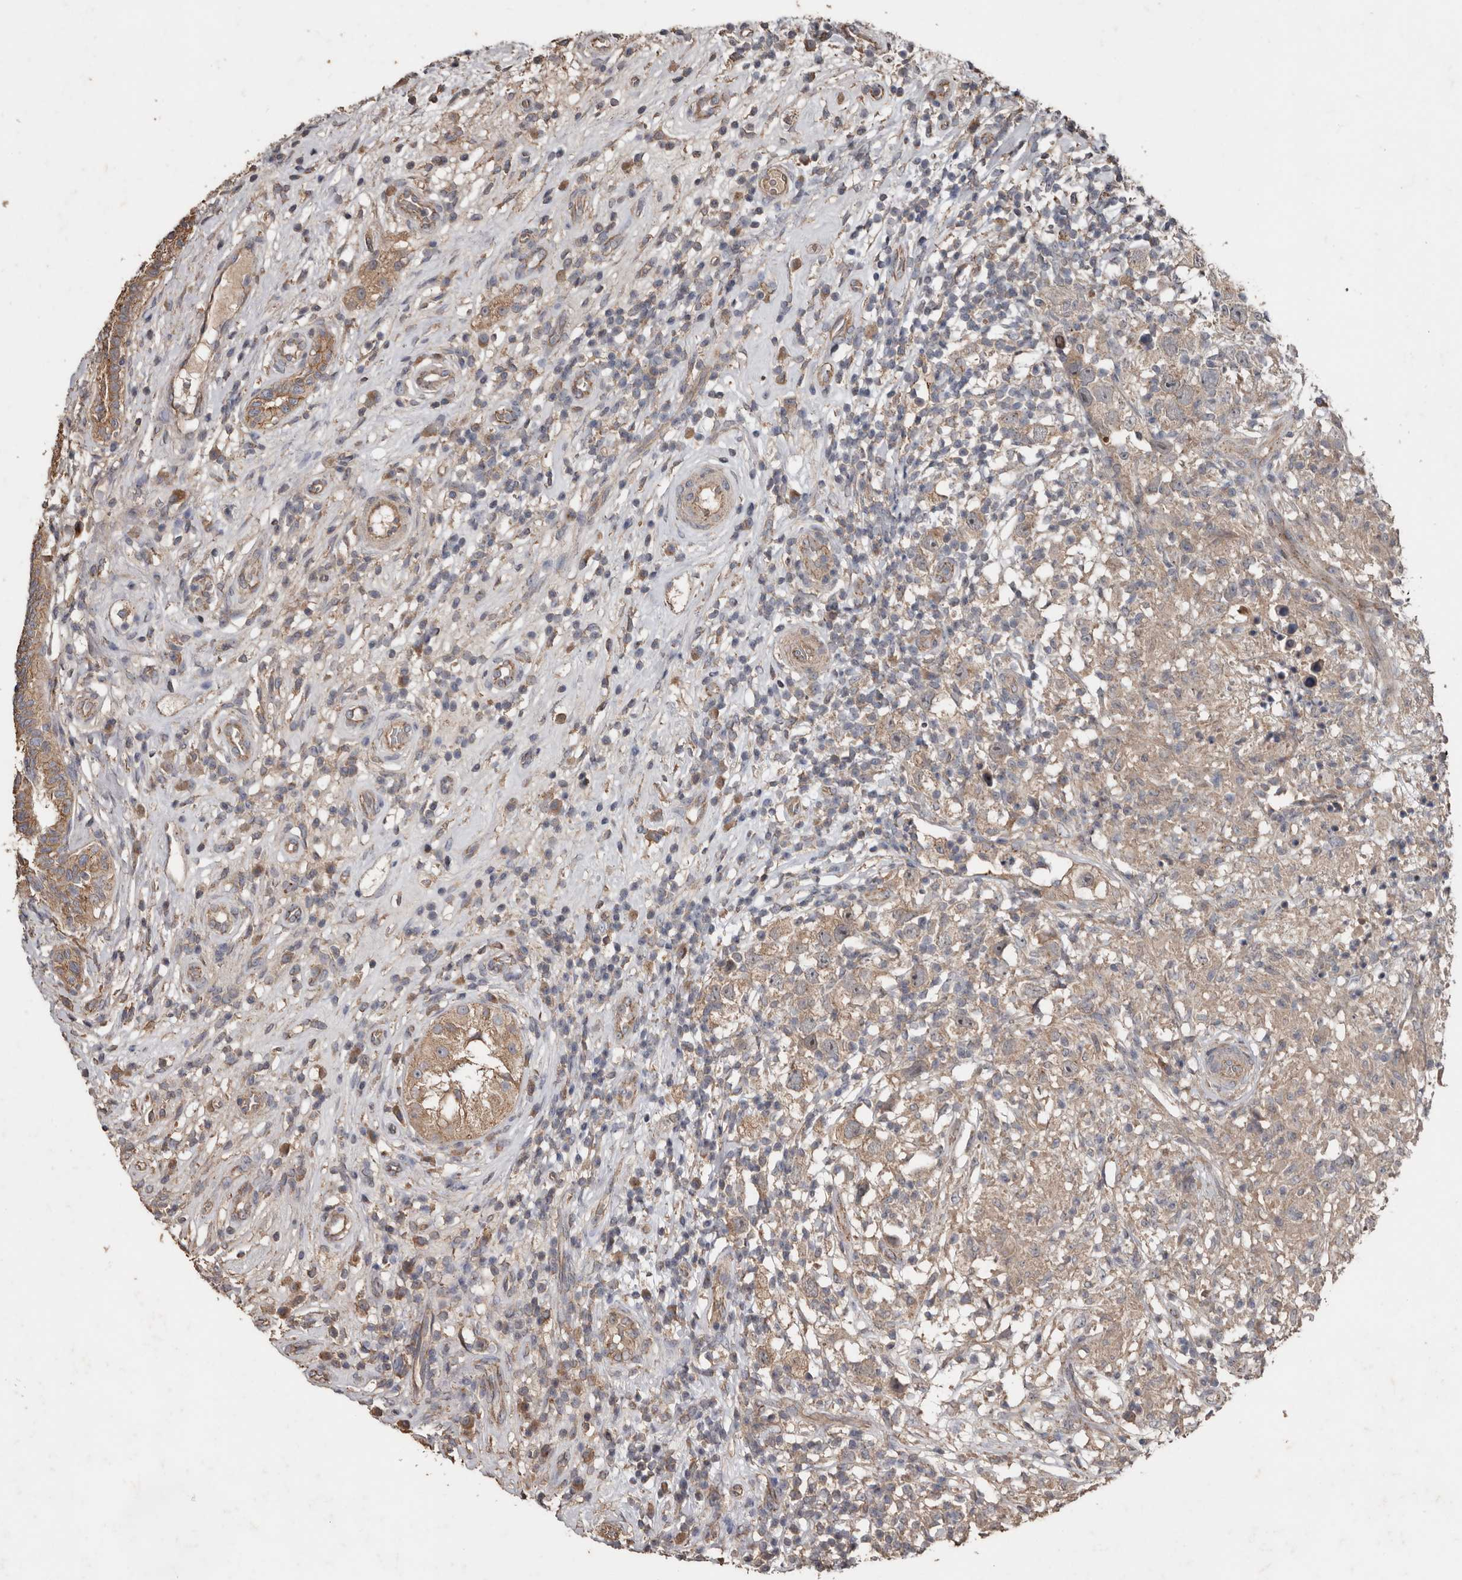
{"staining": {"intensity": "weak", "quantity": ">75%", "location": "cytoplasmic/membranous"}, "tissue": "testis cancer", "cell_type": "Tumor cells", "image_type": "cancer", "snomed": [{"axis": "morphology", "description": "Seminoma, NOS"}, {"axis": "topography", "description": "Testis"}], "caption": "Immunohistochemical staining of seminoma (testis) exhibits low levels of weak cytoplasmic/membranous protein staining in about >75% of tumor cells.", "gene": "HYAL4", "patient": {"sex": "male", "age": 49}}